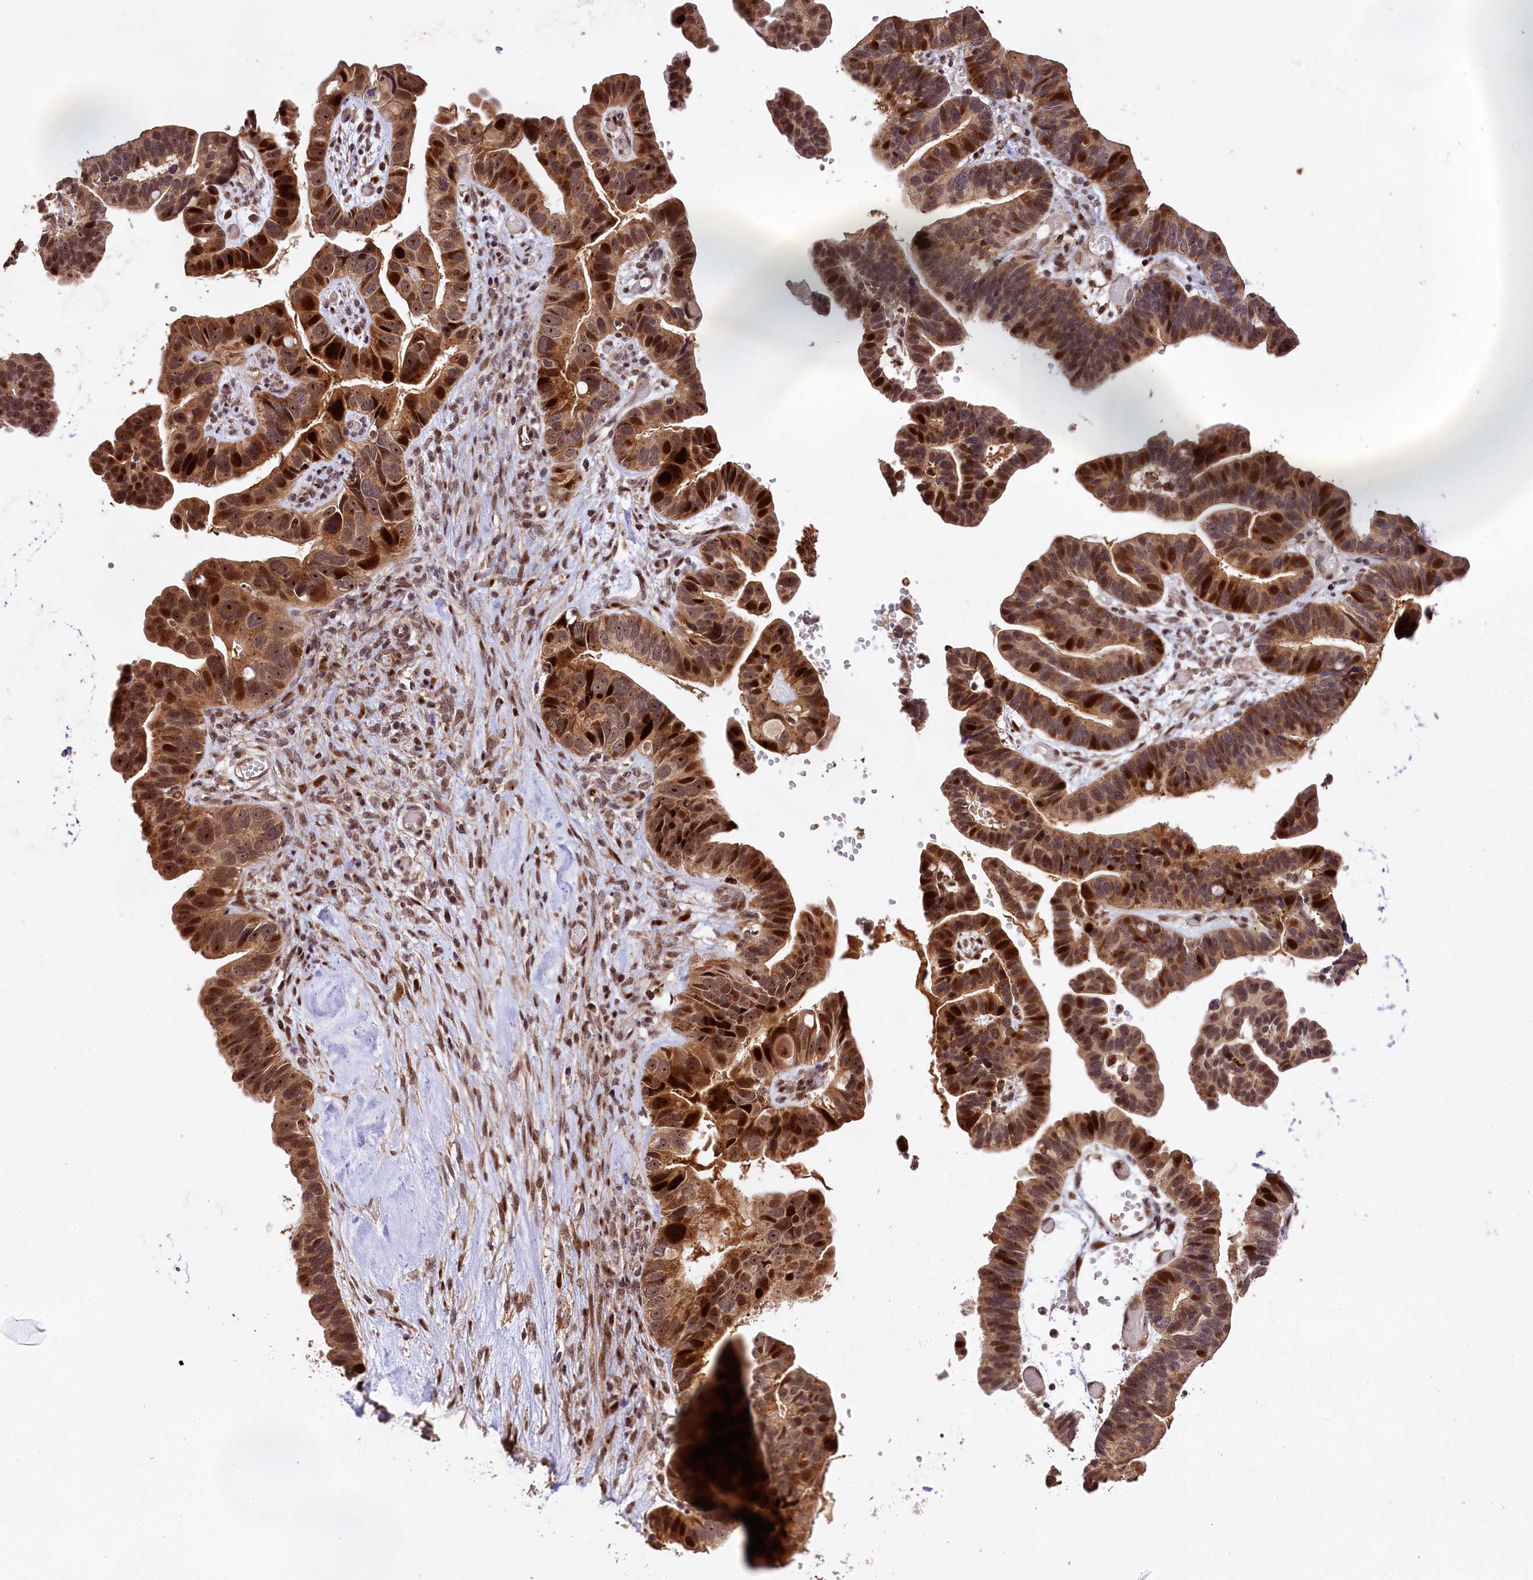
{"staining": {"intensity": "strong", "quantity": ">75%", "location": "cytoplasmic/membranous,nuclear"}, "tissue": "ovarian cancer", "cell_type": "Tumor cells", "image_type": "cancer", "snomed": [{"axis": "morphology", "description": "Cystadenocarcinoma, serous, NOS"}, {"axis": "topography", "description": "Ovary"}], "caption": "This image shows immunohistochemistry staining of serous cystadenocarcinoma (ovarian), with high strong cytoplasmic/membranous and nuclear staining in approximately >75% of tumor cells.", "gene": "PHAF1", "patient": {"sex": "female", "age": 56}}